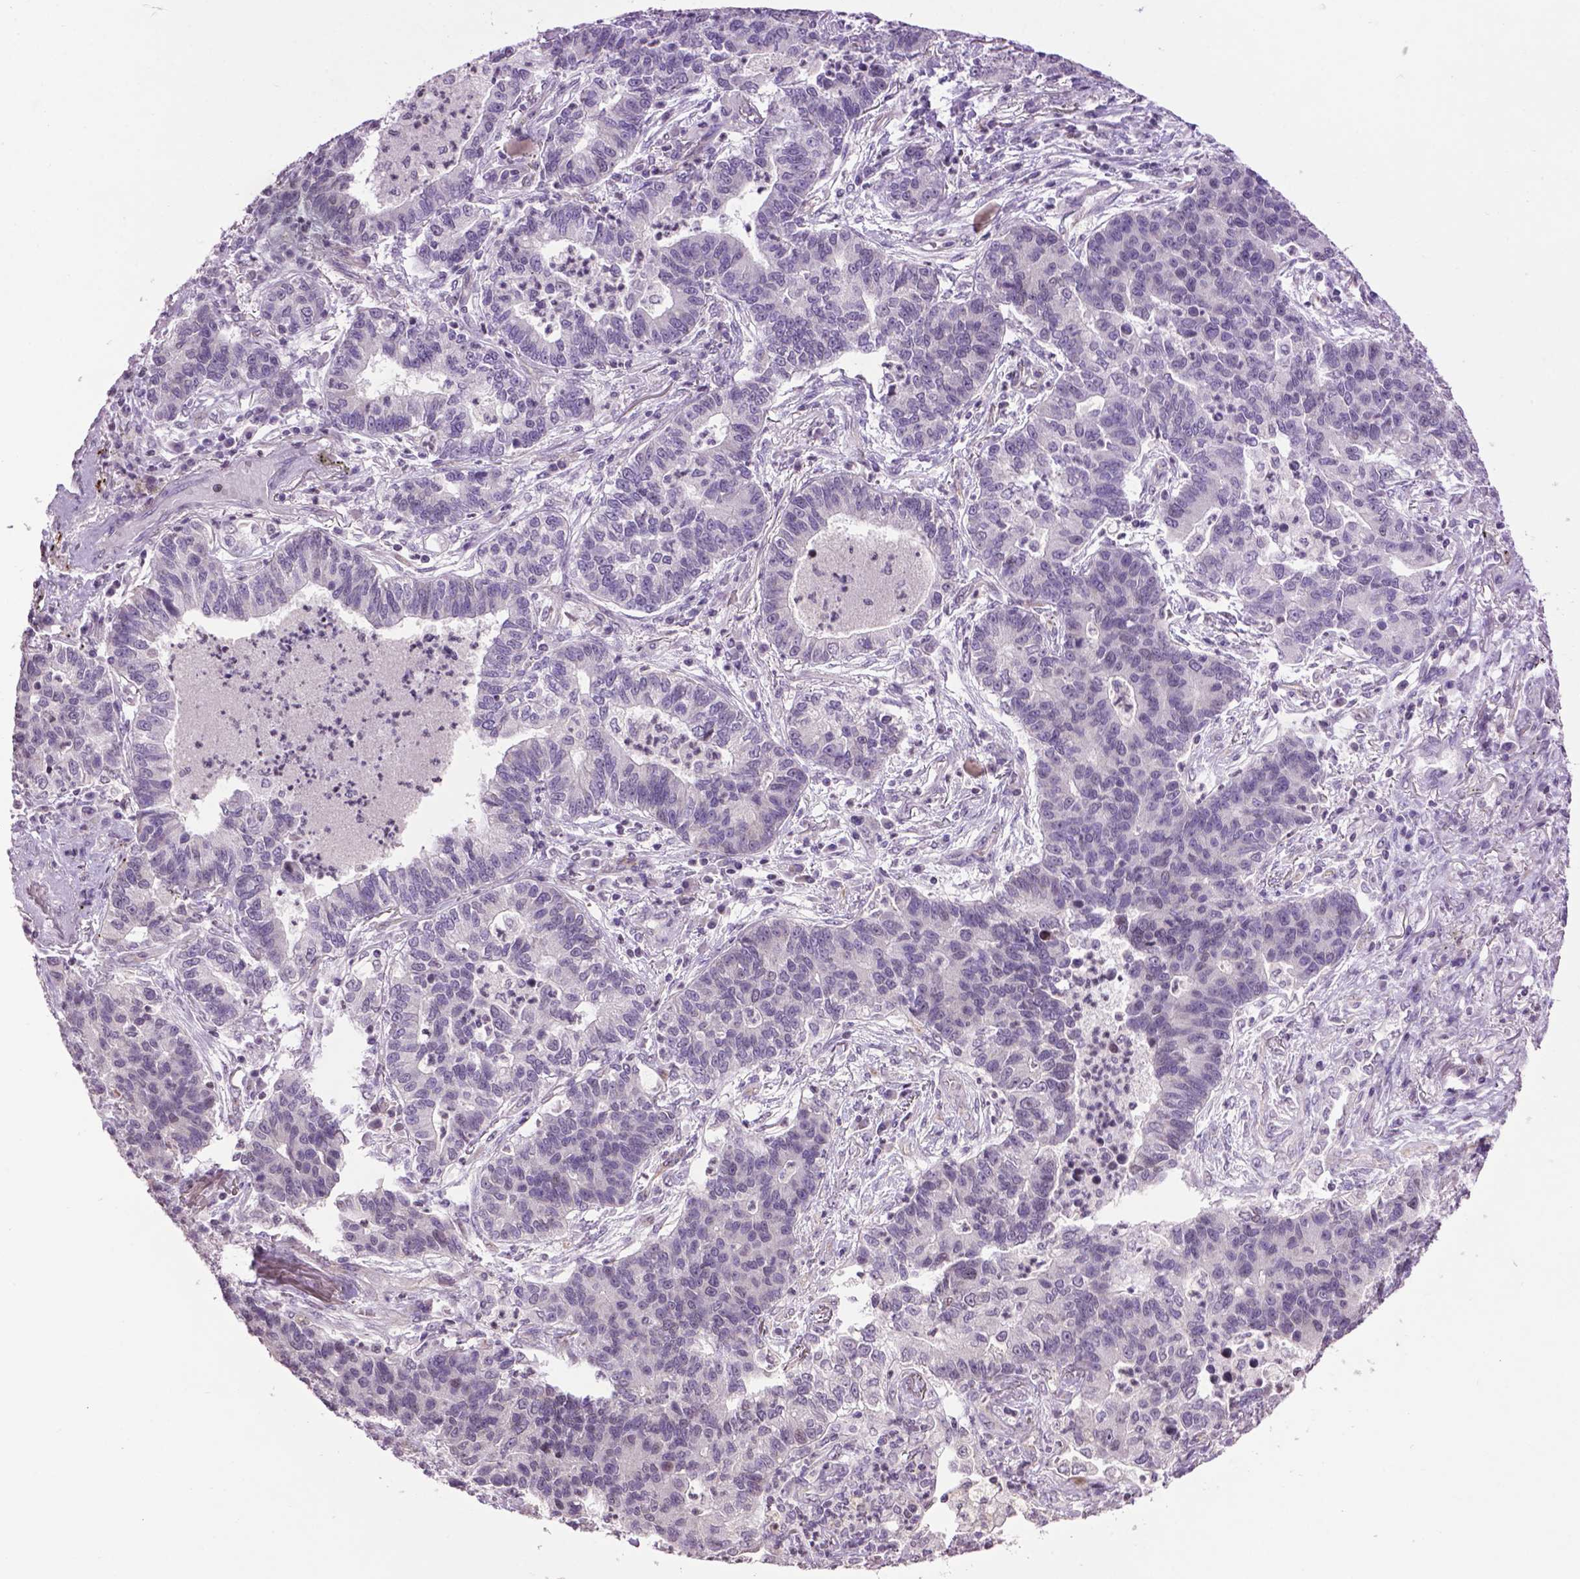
{"staining": {"intensity": "negative", "quantity": "none", "location": "none"}, "tissue": "lung cancer", "cell_type": "Tumor cells", "image_type": "cancer", "snomed": [{"axis": "morphology", "description": "Adenocarcinoma, NOS"}, {"axis": "topography", "description": "Lung"}], "caption": "This photomicrograph is of lung adenocarcinoma stained with immunohistochemistry to label a protein in brown with the nuclei are counter-stained blue. There is no positivity in tumor cells.", "gene": "TH", "patient": {"sex": "female", "age": 57}}